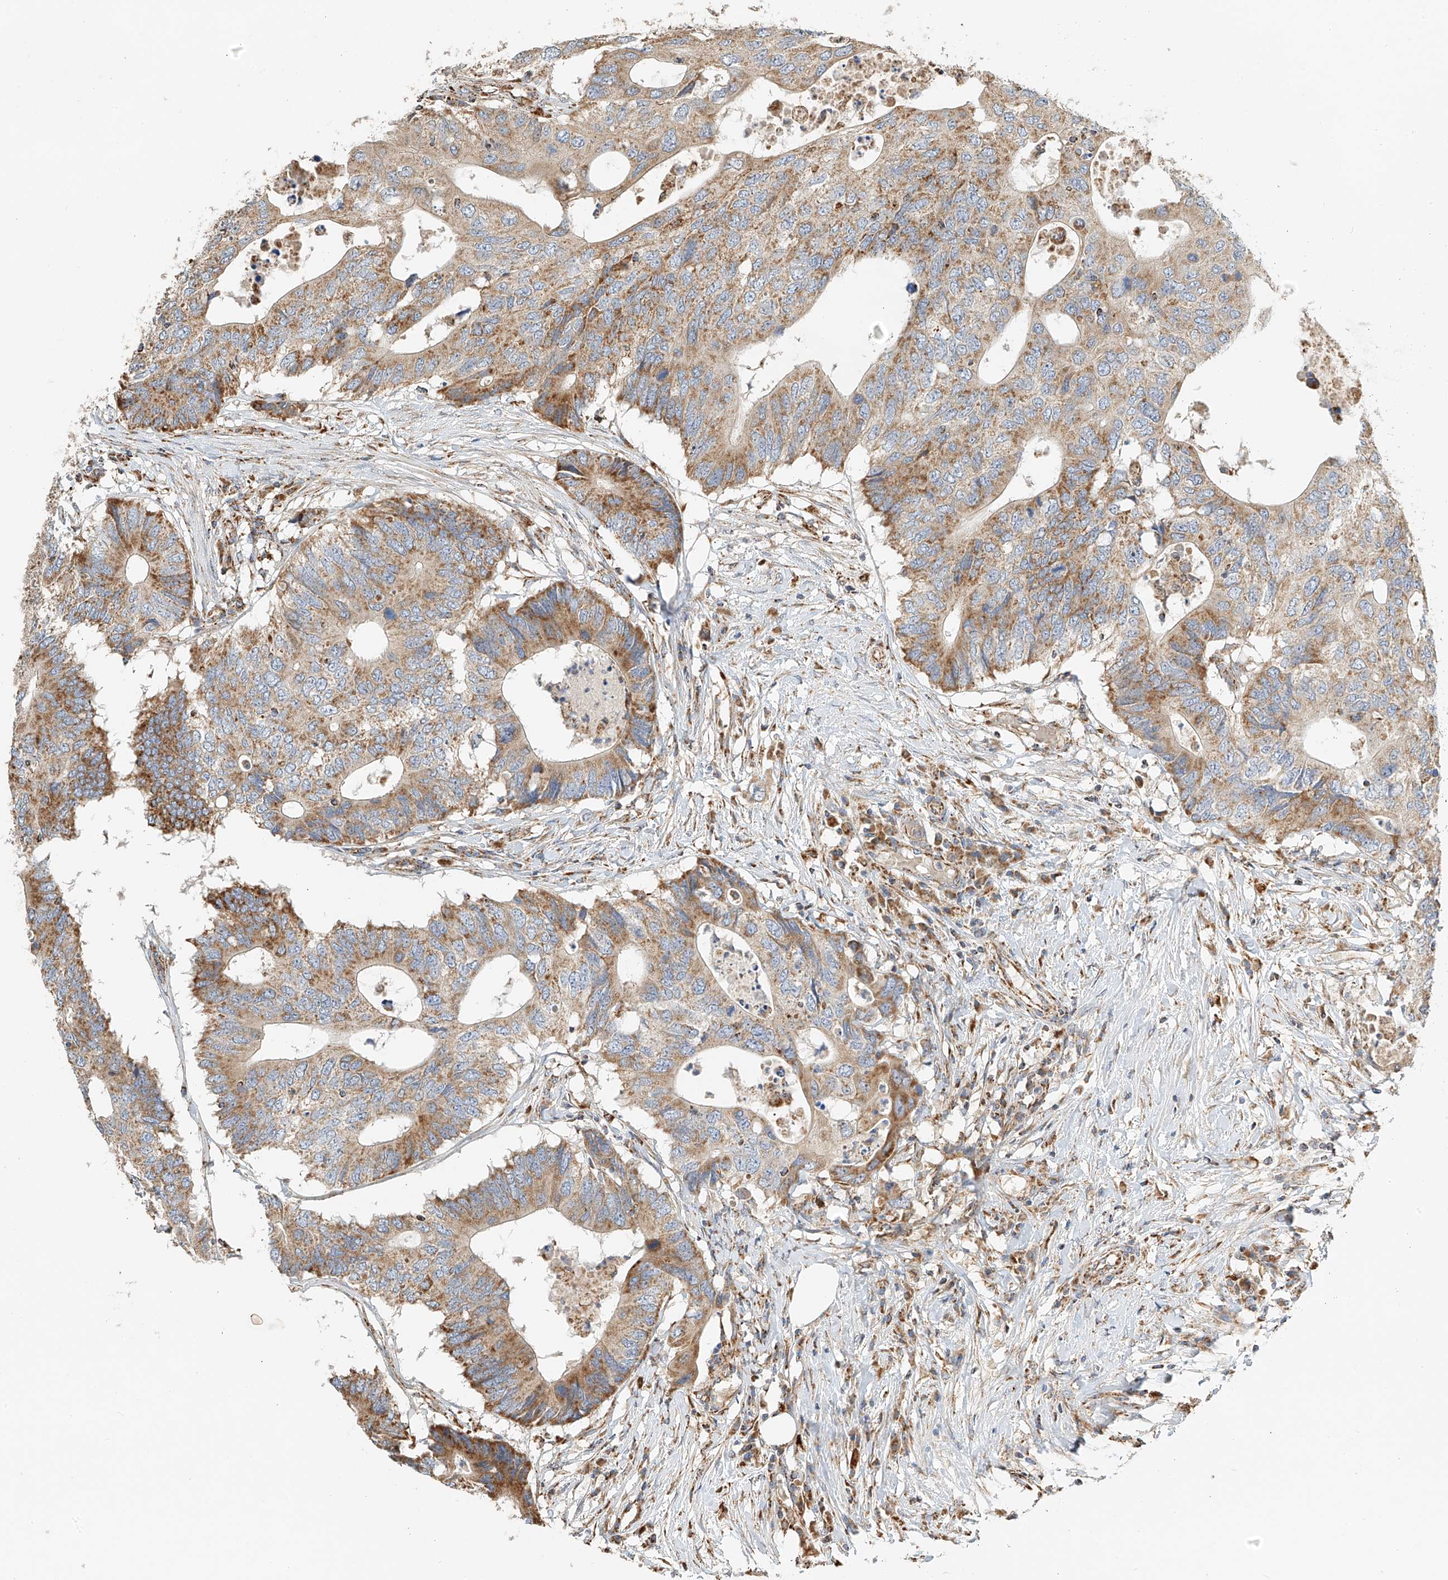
{"staining": {"intensity": "moderate", "quantity": ">75%", "location": "cytoplasmic/membranous"}, "tissue": "colorectal cancer", "cell_type": "Tumor cells", "image_type": "cancer", "snomed": [{"axis": "morphology", "description": "Adenocarcinoma, NOS"}, {"axis": "topography", "description": "Colon"}], "caption": "Immunohistochemistry of colorectal adenocarcinoma demonstrates medium levels of moderate cytoplasmic/membranous expression in about >75% of tumor cells. Ihc stains the protein in brown and the nuclei are stained blue.", "gene": "YIPF7", "patient": {"sex": "male", "age": 71}}